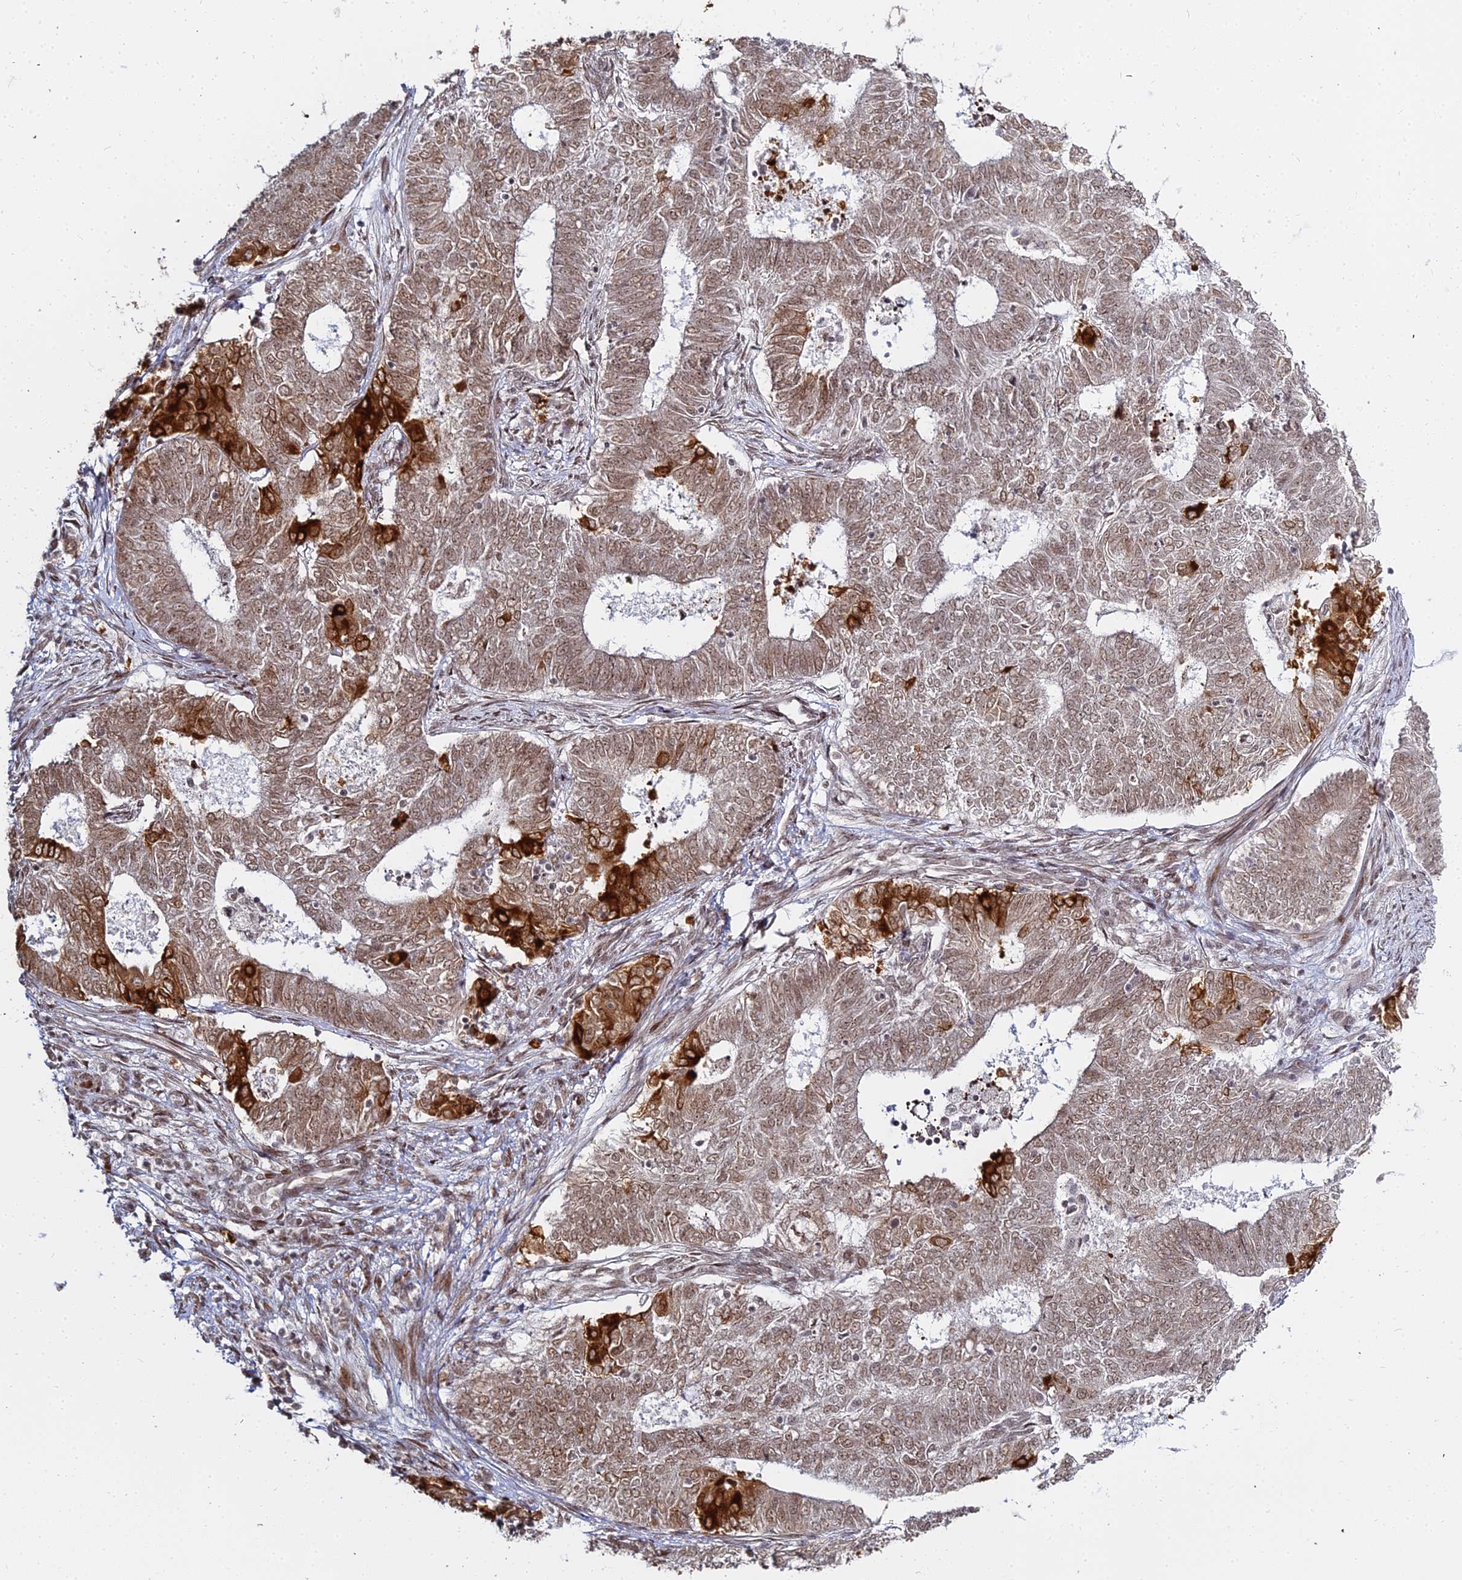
{"staining": {"intensity": "strong", "quantity": "<25%", "location": "cytoplasmic/membranous,nuclear"}, "tissue": "endometrial cancer", "cell_type": "Tumor cells", "image_type": "cancer", "snomed": [{"axis": "morphology", "description": "Adenocarcinoma, NOS"}, {"axis": "topography", "description": "Endometrium"}], "caption": "IHC (DAB (3,3'-diaminobenzidine)) staining of human adenocarcinoma (endometrial) reveals strong cytoplasmic/membranous and nuclear protein staining in about <25% of tumor cells.", "gene": "ABCA2", "patient": {"sex": "female", "age": 62}}